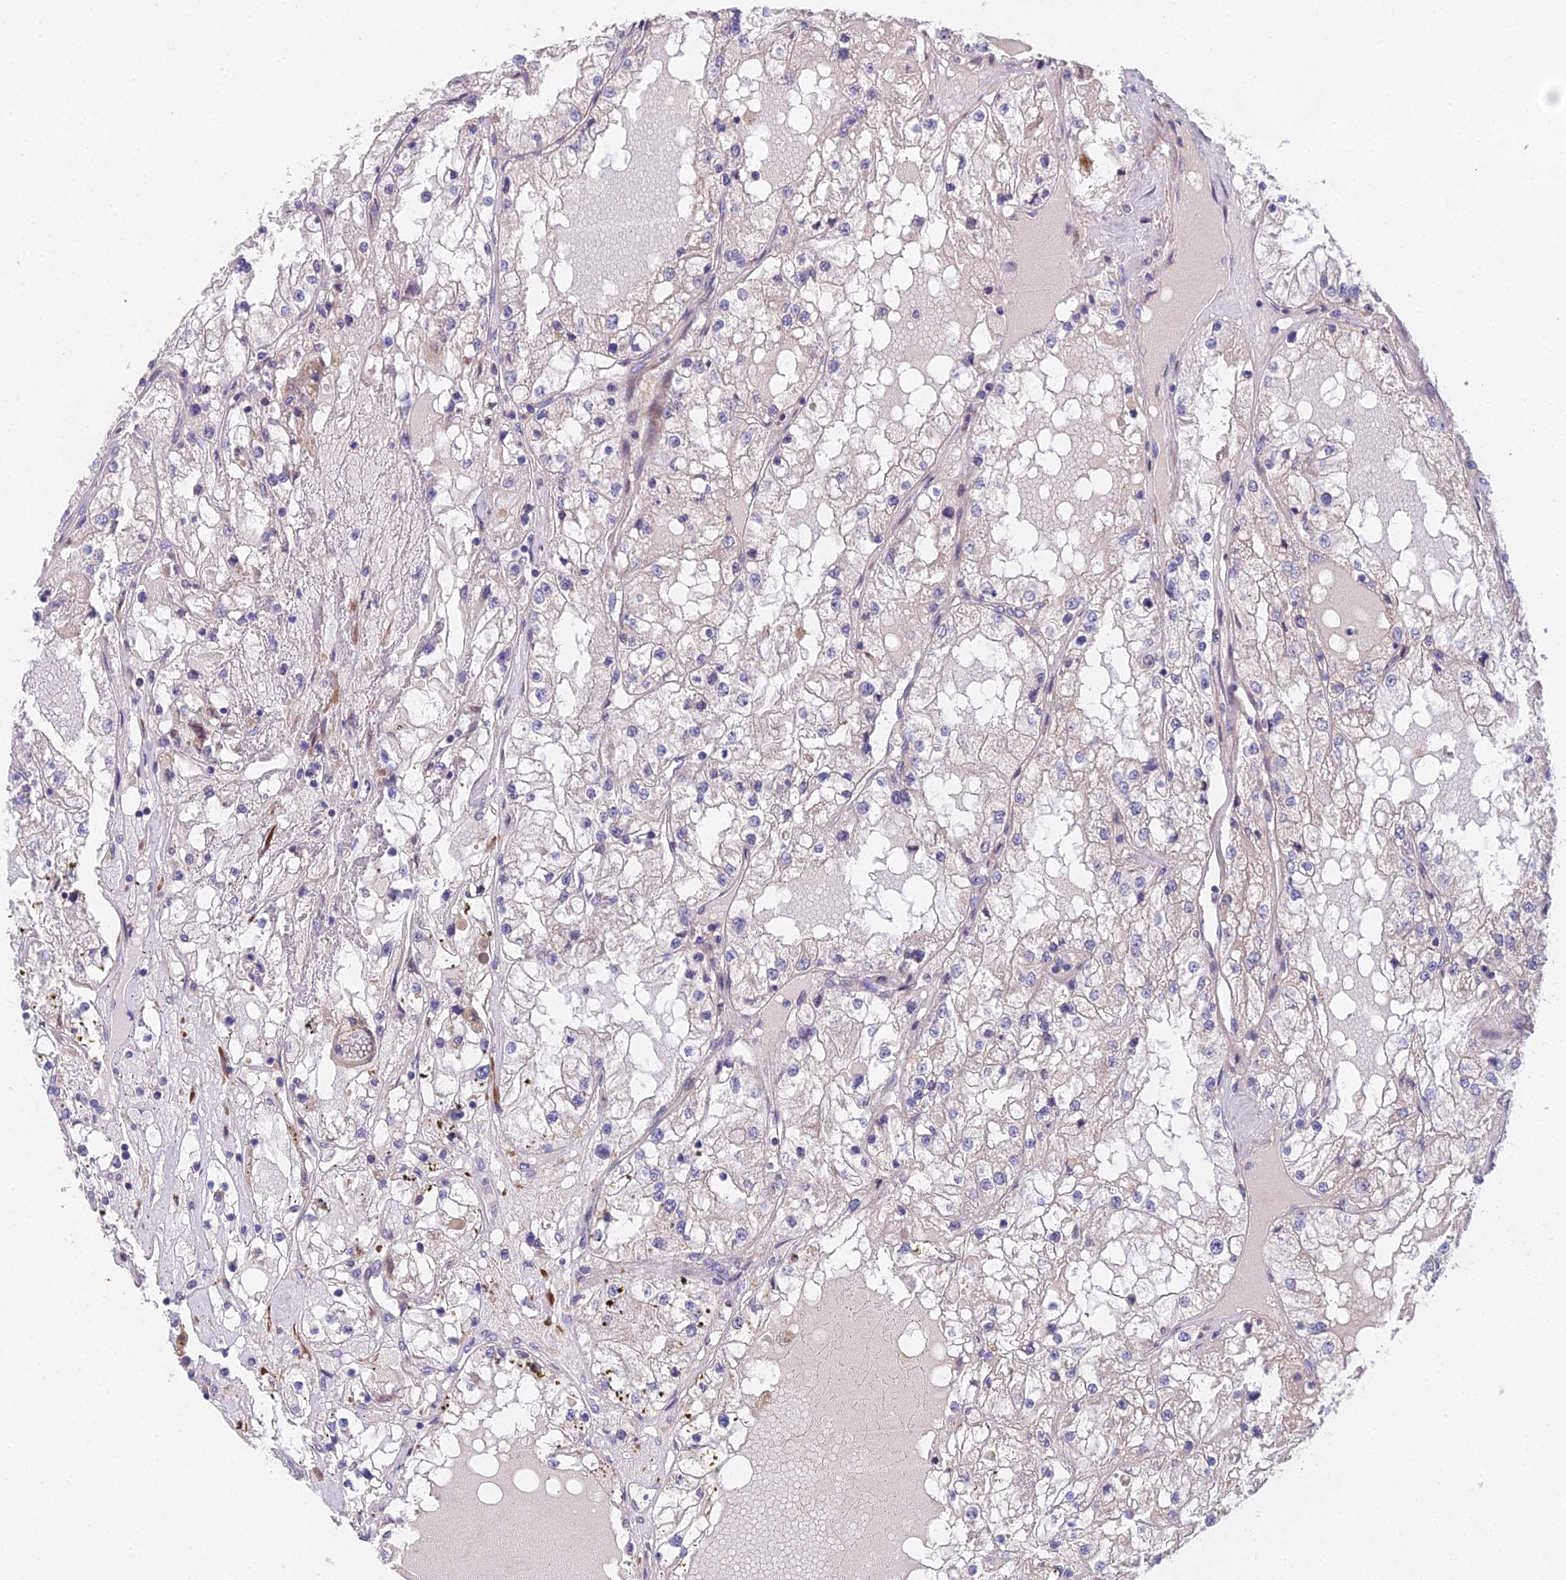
{"staining": {"intensity": "negative", "quantity": "none", "location": "none"}, "tissue": "renal cancer", "cell_type": "Tumor cells", "image_type": "cancer", "snomed": [{"axis": "morphology", "description": "Adenocarcinoma, NOS"}, {"axis": "topography", "description": "Kidney"}], "caption": "Immunohistochemical staining of human renal cancer (adenocarcinoma) reveals no significant expression in tumor cells. Nuclei are stained in blue.", "gene": "PUS10", "patient": {"sex": "male", "age": 68}}